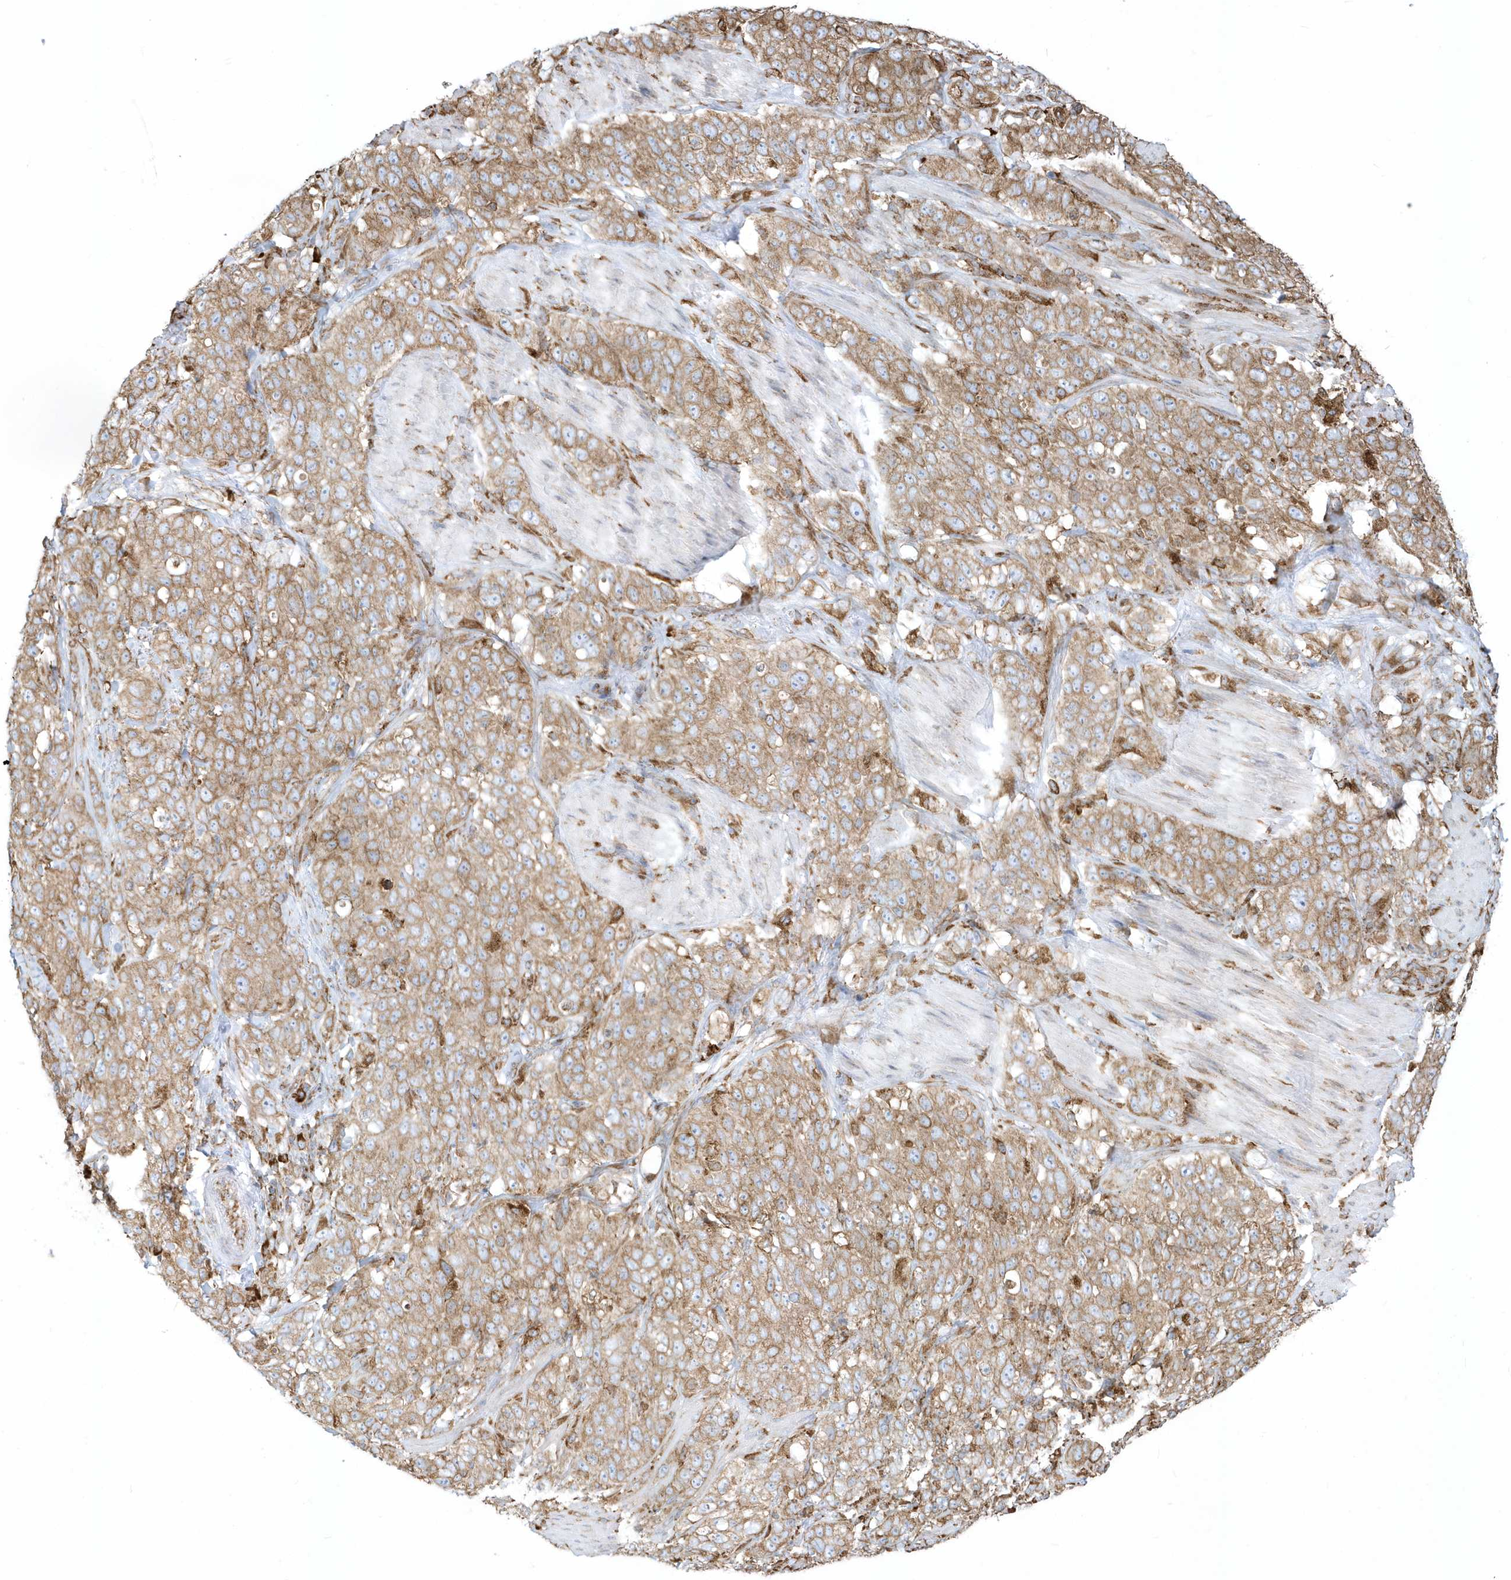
{"staining": {"intensity": "moderate", "quantity": ">75%", "location": "cytoplasmic/membranous"}, "tissue": "stomach cancer", "cell_type": "Tumor cells", "image_type": "cancer", "snomed": [{"axis": "morphology", "description": "Adenocarcinoma, NOS"}, {"axis": "topography", "description": "Stomach"}], "caption": "Immunohistochemistry (IHC) histopathology image of human adenocarcinoma (stomach) stained for a protein (brown), which displays medium levels of moderate cytoplasmic/membranous expression in approximately >75% of tumor cells.", "gene": "PDIA6", "patient": {"sex": "male", "age": 48}}